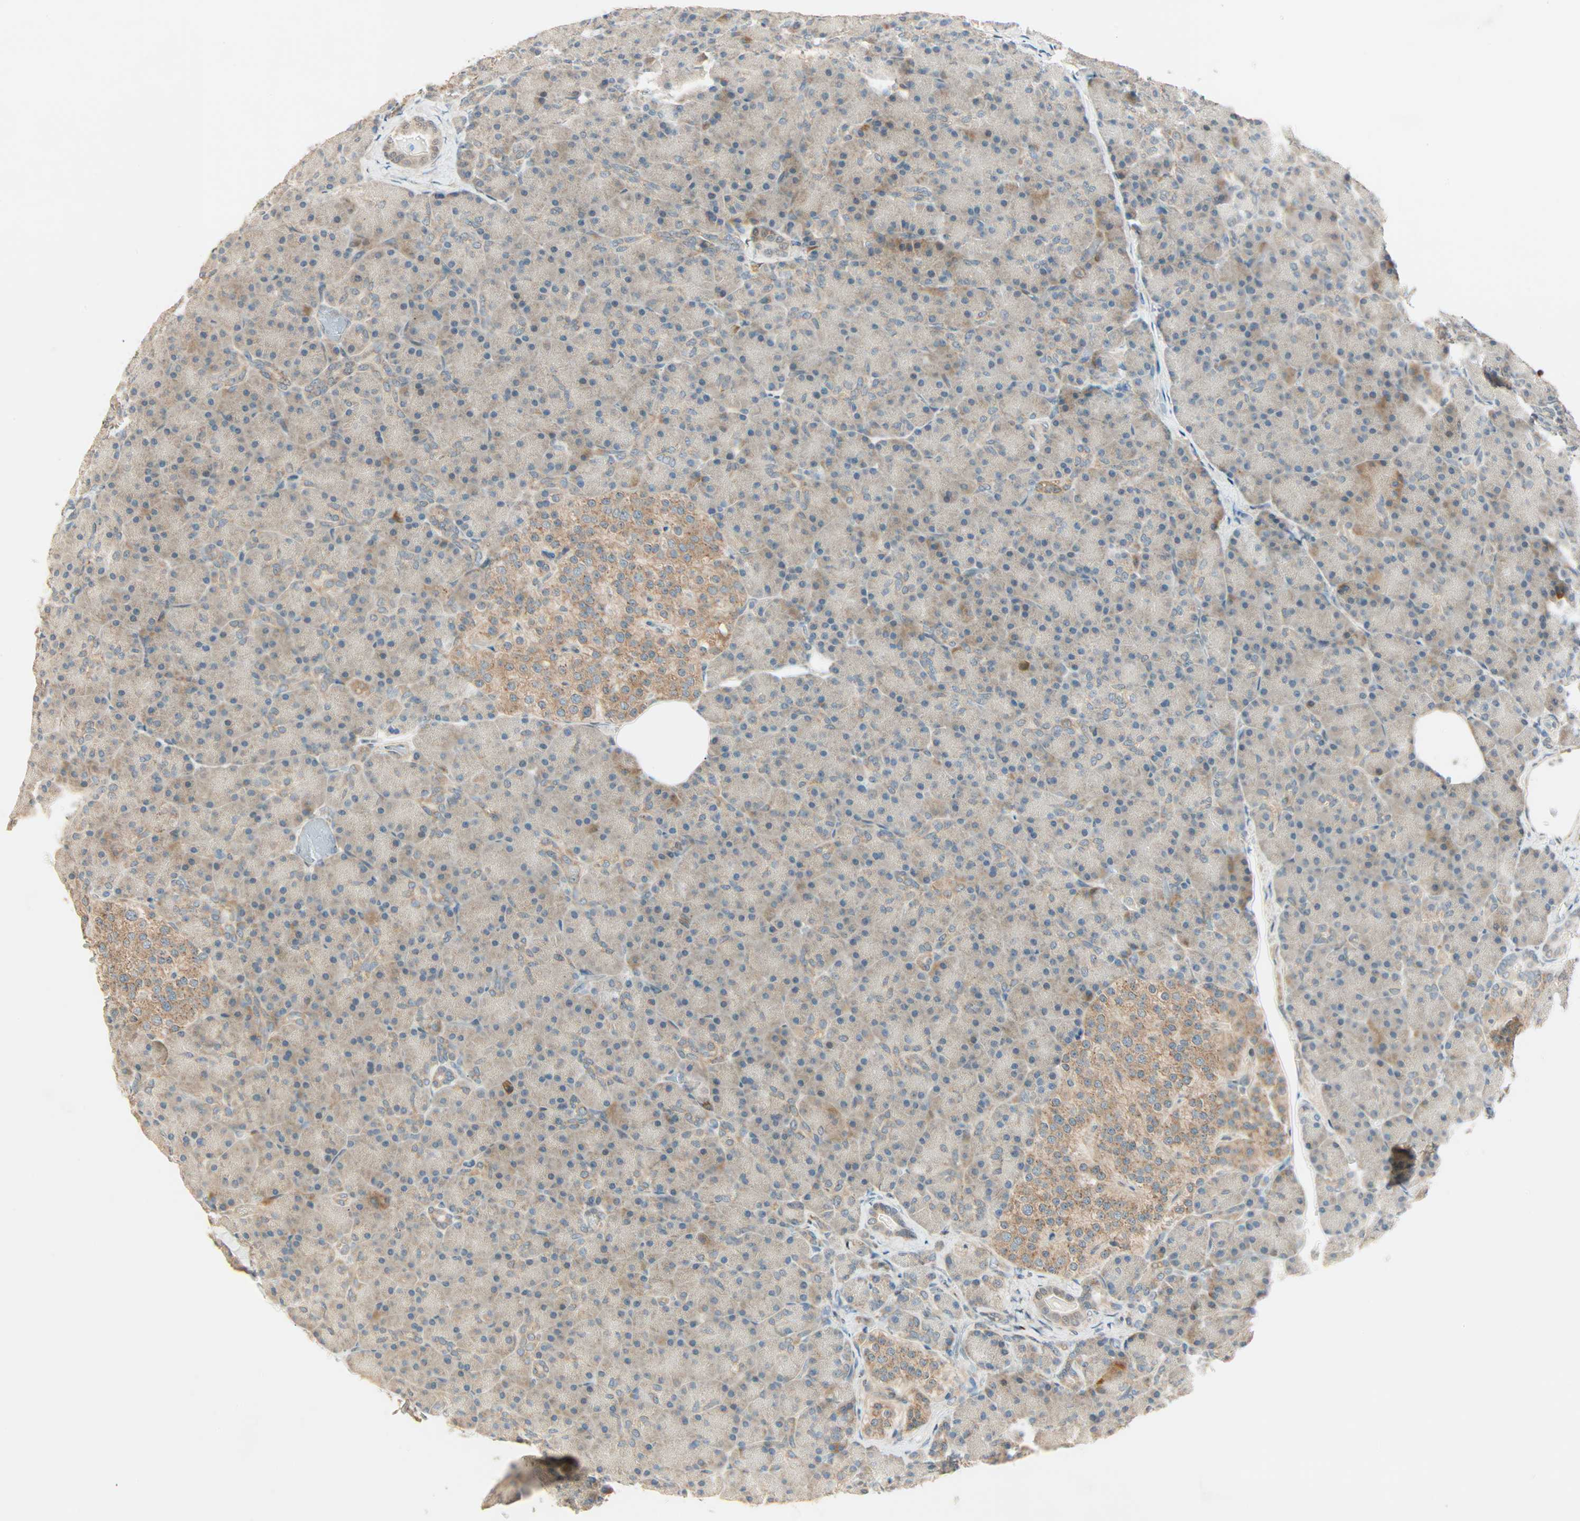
{"staining": {"intensity": "strong", "quantity": ">75%", "location": "cytoplasmic/membranous,nuclear"}, "tissue": "pancreas", "cell_type": "Exocrine glandular cells", "image_type": "normal", "snomed": [{"axis": "morphology", "description": "Normal tissue, NOS"}, {"axis": "topography", "description": "Pancreas"}], "caption": "Protein expression by immunohistochemistry shows strong cytoplasmic/membranous,nuclear staining in about >75% of exocrine glandular cells in unremarkable pancreas. (Stains: DAB in brown, nuclei in blue, Microscopy: brightfield microscopy at high magnification).", "gene": "PNPLA6", "patient": {"sex": "female", "age": 43}}